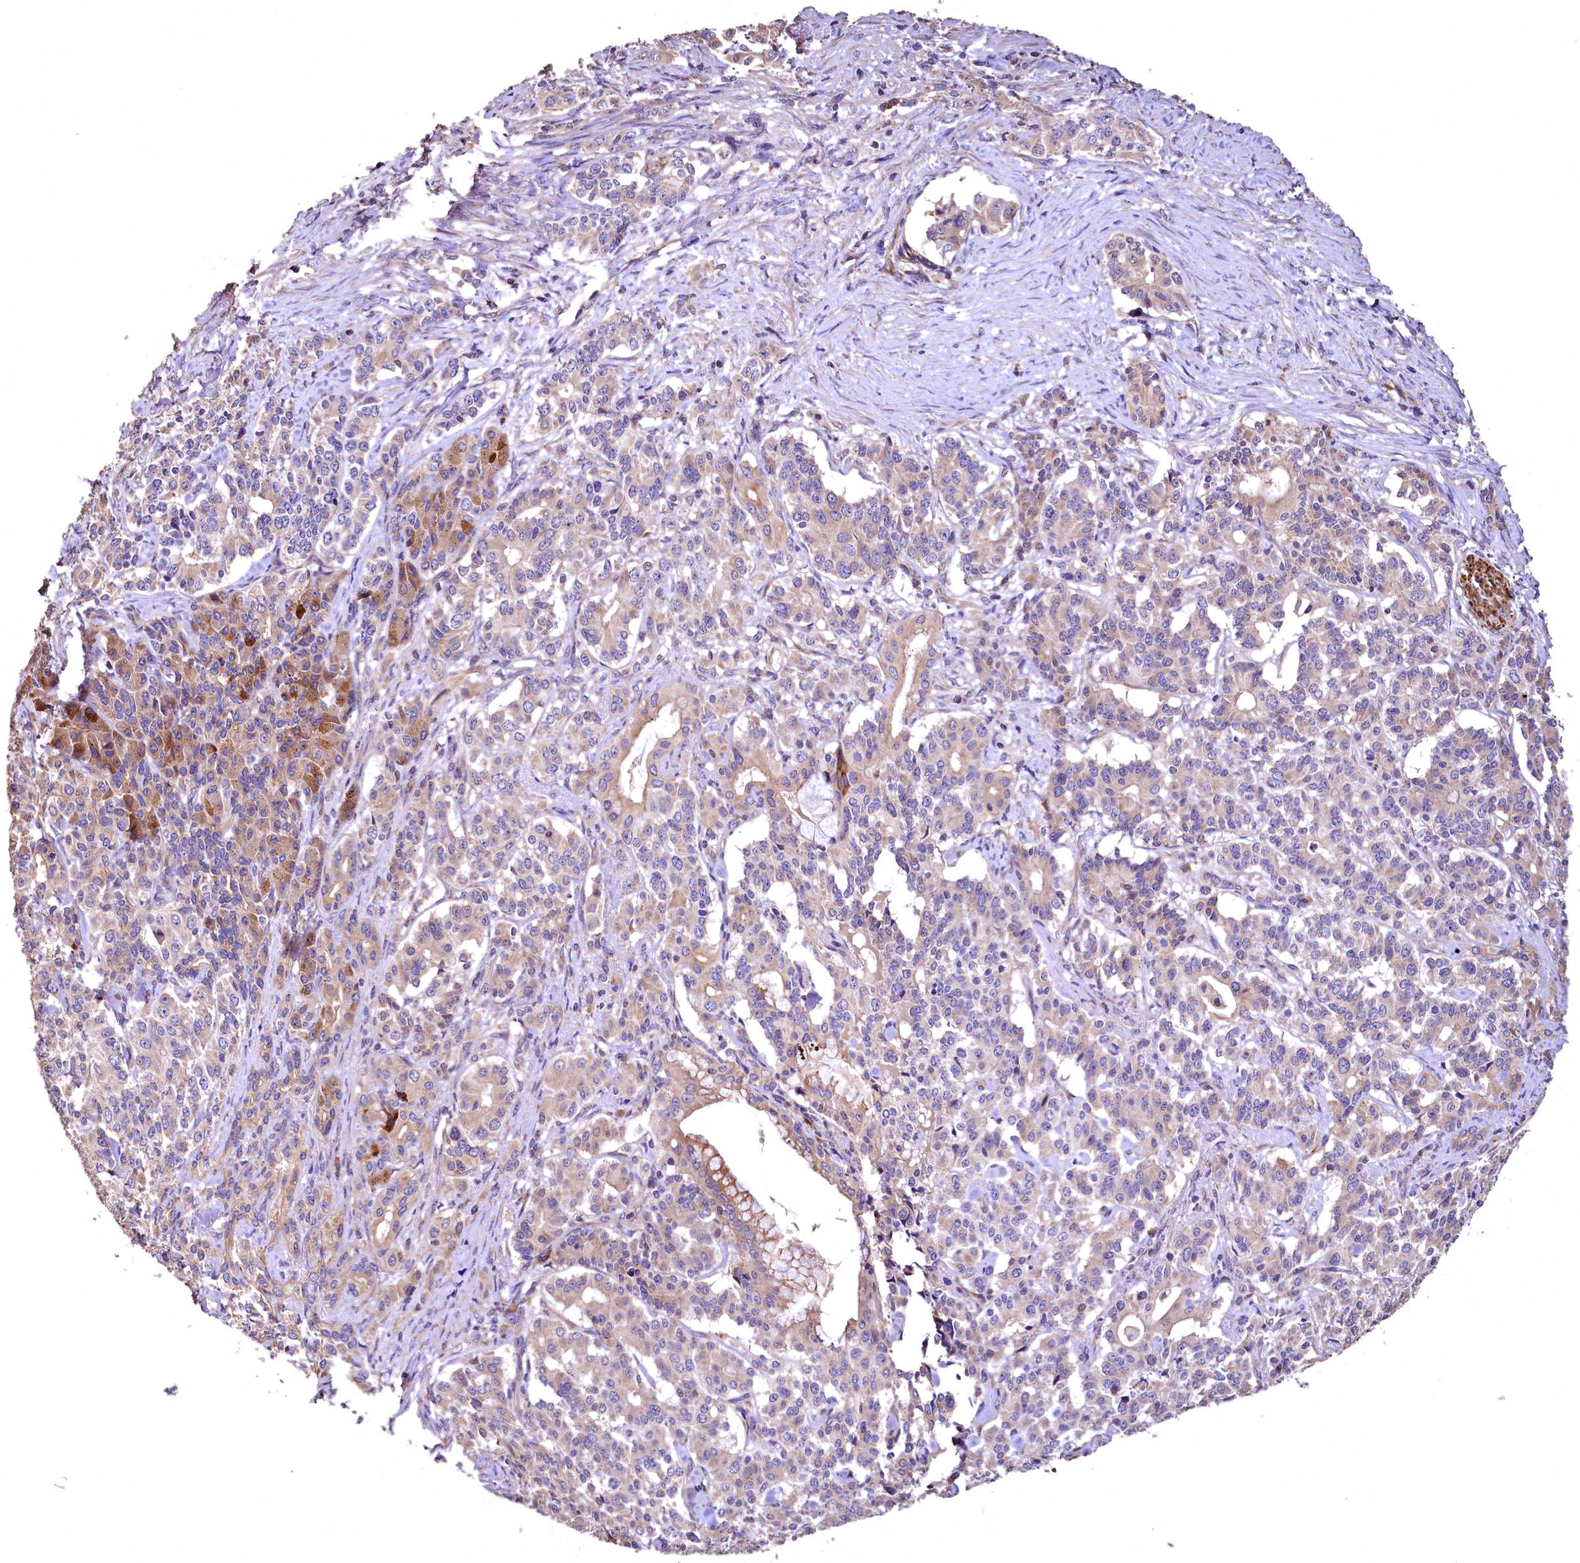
{"staining": {"intensity": "weak", "quantity": ">75%", "location": "cytoplasmic/membranous"}, "tissue": "pancreatic cancer", "cell_type": "Tumor cells", "image_type": "cancer", "snomed": [{"axis": "morphology", "description": "Adenocarcinoma, NOS"}, {"axis": "topography", "description": "Pancreas"}], "caption": "A brown stain shows weak cytoplasmic/membranous staining of a protein in pancreatic cancer (adenocarcinoma) tumor cells. The staining is performed using DAB (3,3'-diaminobenzidine) brown chromogen to label protein expression. The nuclei are counter-stained blue using hematoxylin.", "gene": "RASSF1", "patient": {"sex": "female", "age": 74}}